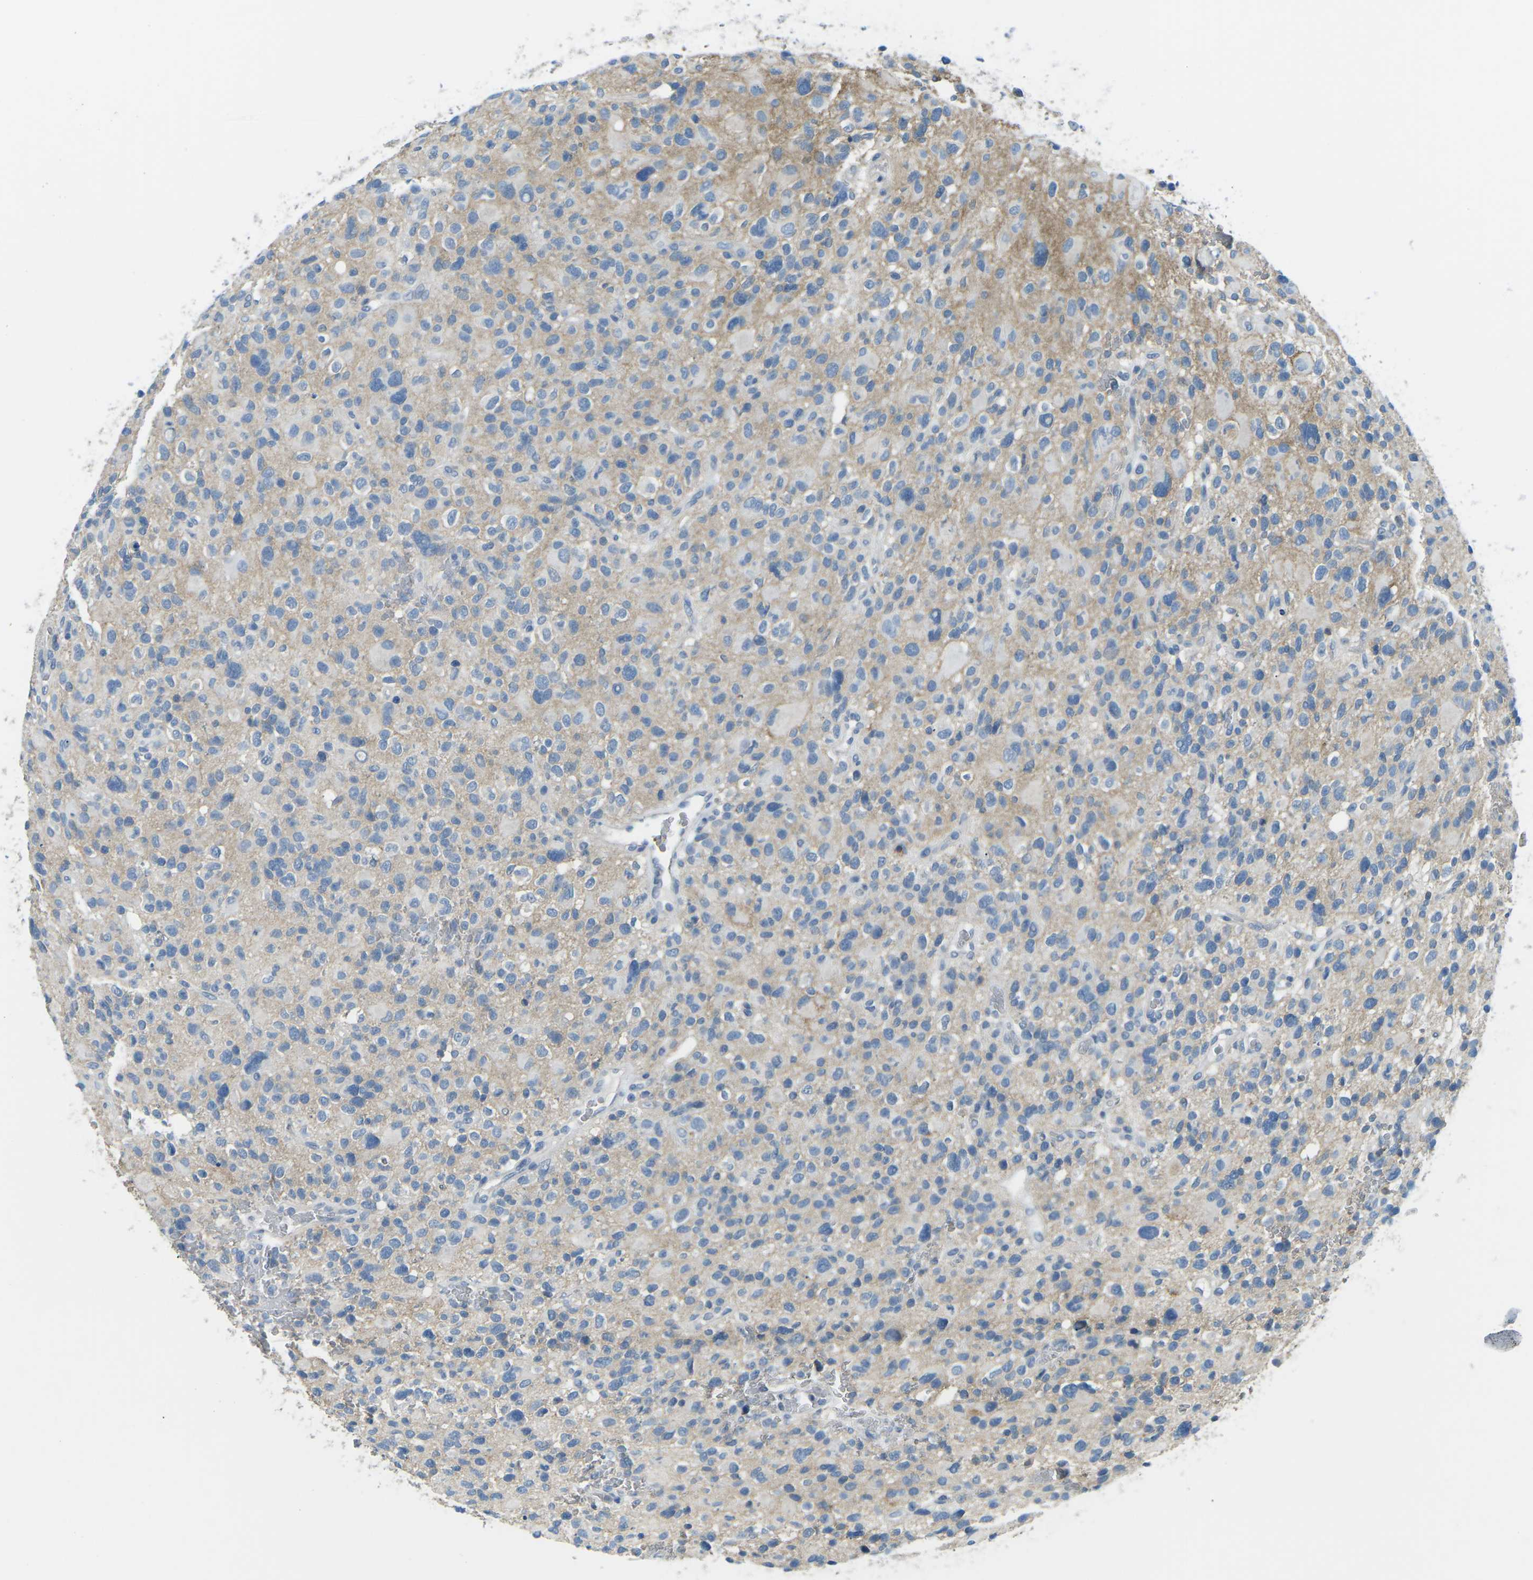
{"staining": {"intensity": "weak", "quantity": "<25%", "location": "cytoplasmic/membranous"}, "tissue": "glioma", "cell_type": "Tumor cells", "image_type": "cancer", "snomed": [{"axis": "morphology", "description": "Glioma, malignant, High grade"}, {"axis": "topography", "description": "Brain"}], "caption": "Immunohistochemical staining of malignant high-grade glioma shows no significant expression in tumor cells.", "gene": "CD47", "patient": {"sex": "male", "age": 48}}